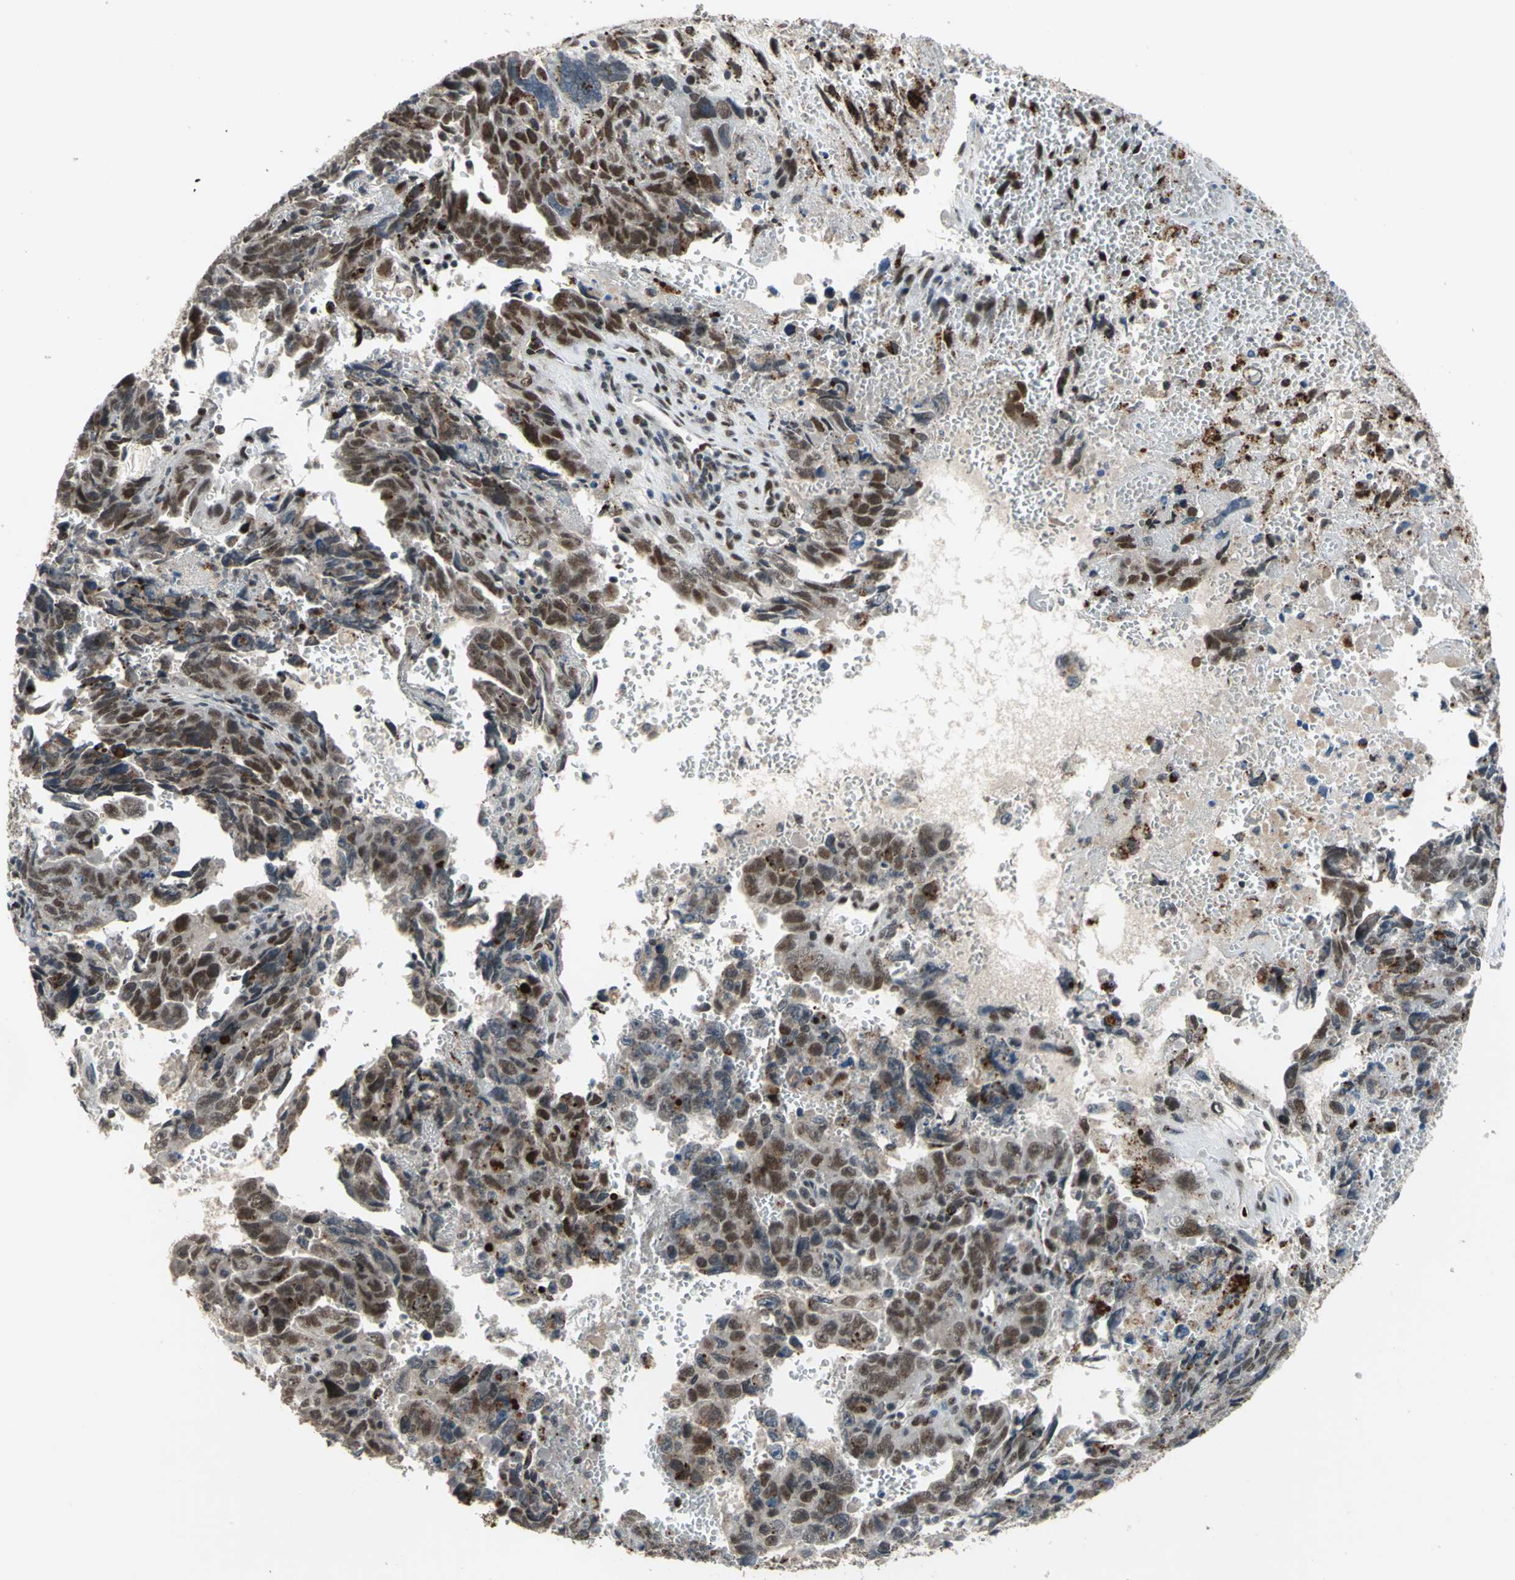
{"staining": {"intensity": "moderate", "quantity": ">75%", "location": "nuclear"}, "tissue": "testis cancer", "cell_type": "Tumor cells", "image_type": "cancer", "snomed": [{"axis": "morphology", "description": "Carcinoma, Embryonal, NOS"}, {"axis": "topography", "description": "Testis"}], "caption": "Testis cancer (embryonal carcinoma) stained with immunohistochemistry (IHC) displays moderate nuclear positivity in about >75% of tumor cells.", "gene": "ELF2", "patient": {"sex": "male", "age": 28}}